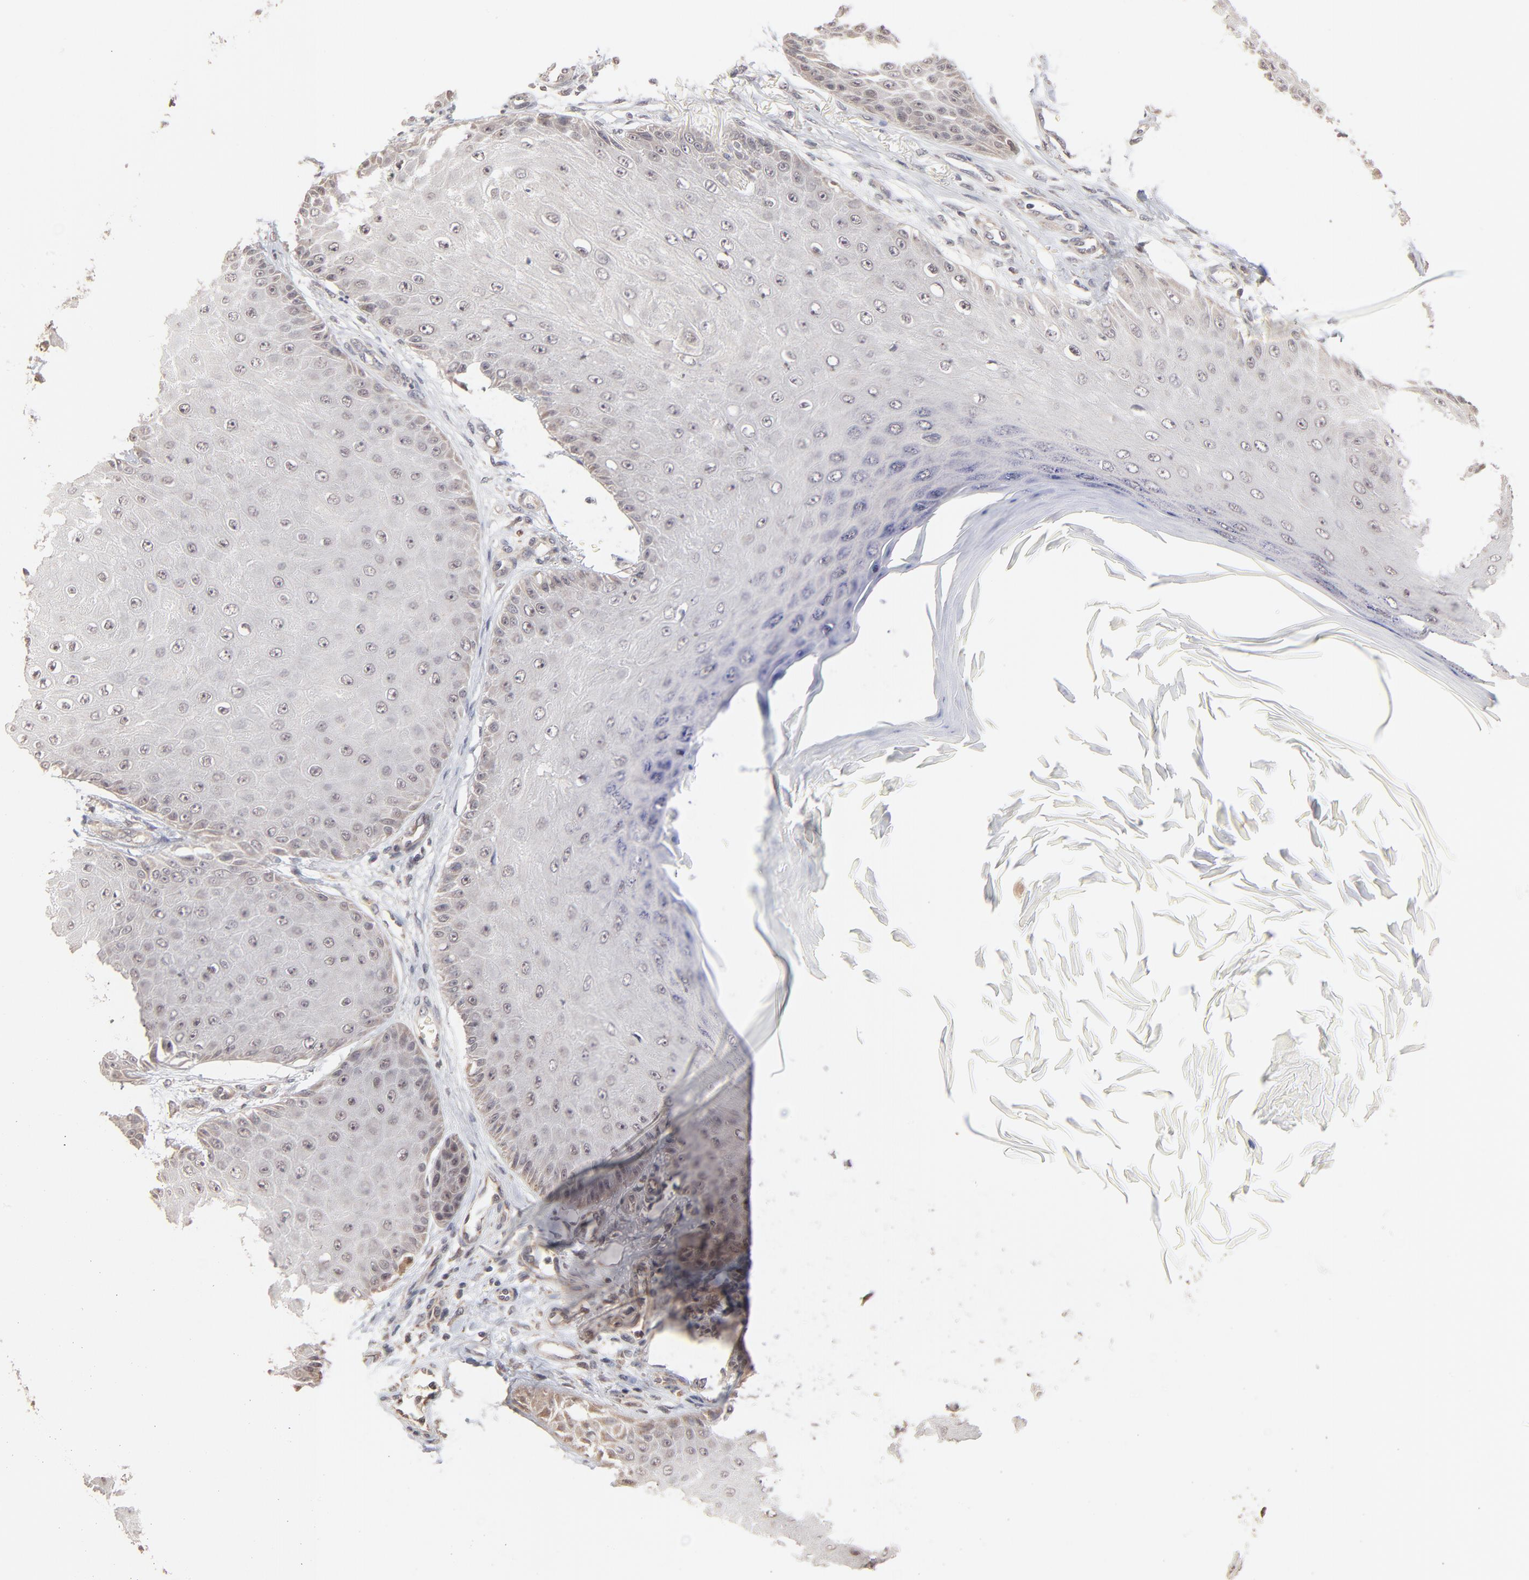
{"staining": {"intensity": "weak", "quantity": "<25%", "location": "cytoplasmic/membranous,nuclear"}, "tissue": "skin cancer", "cell_type": "Tumor cells", "image_type": "cancer", "snomed": [{"axis": "morphology", "description": "Squamous cell carcinoma, NOS"}, {"axis": "topography", "description": "Skin"}], "caption": "Immunohistochemical staining of skin cancer displays no significant expression in tumor cells.", "gene": "MSL2", "patient": {"sex": "female", "age": 40}}